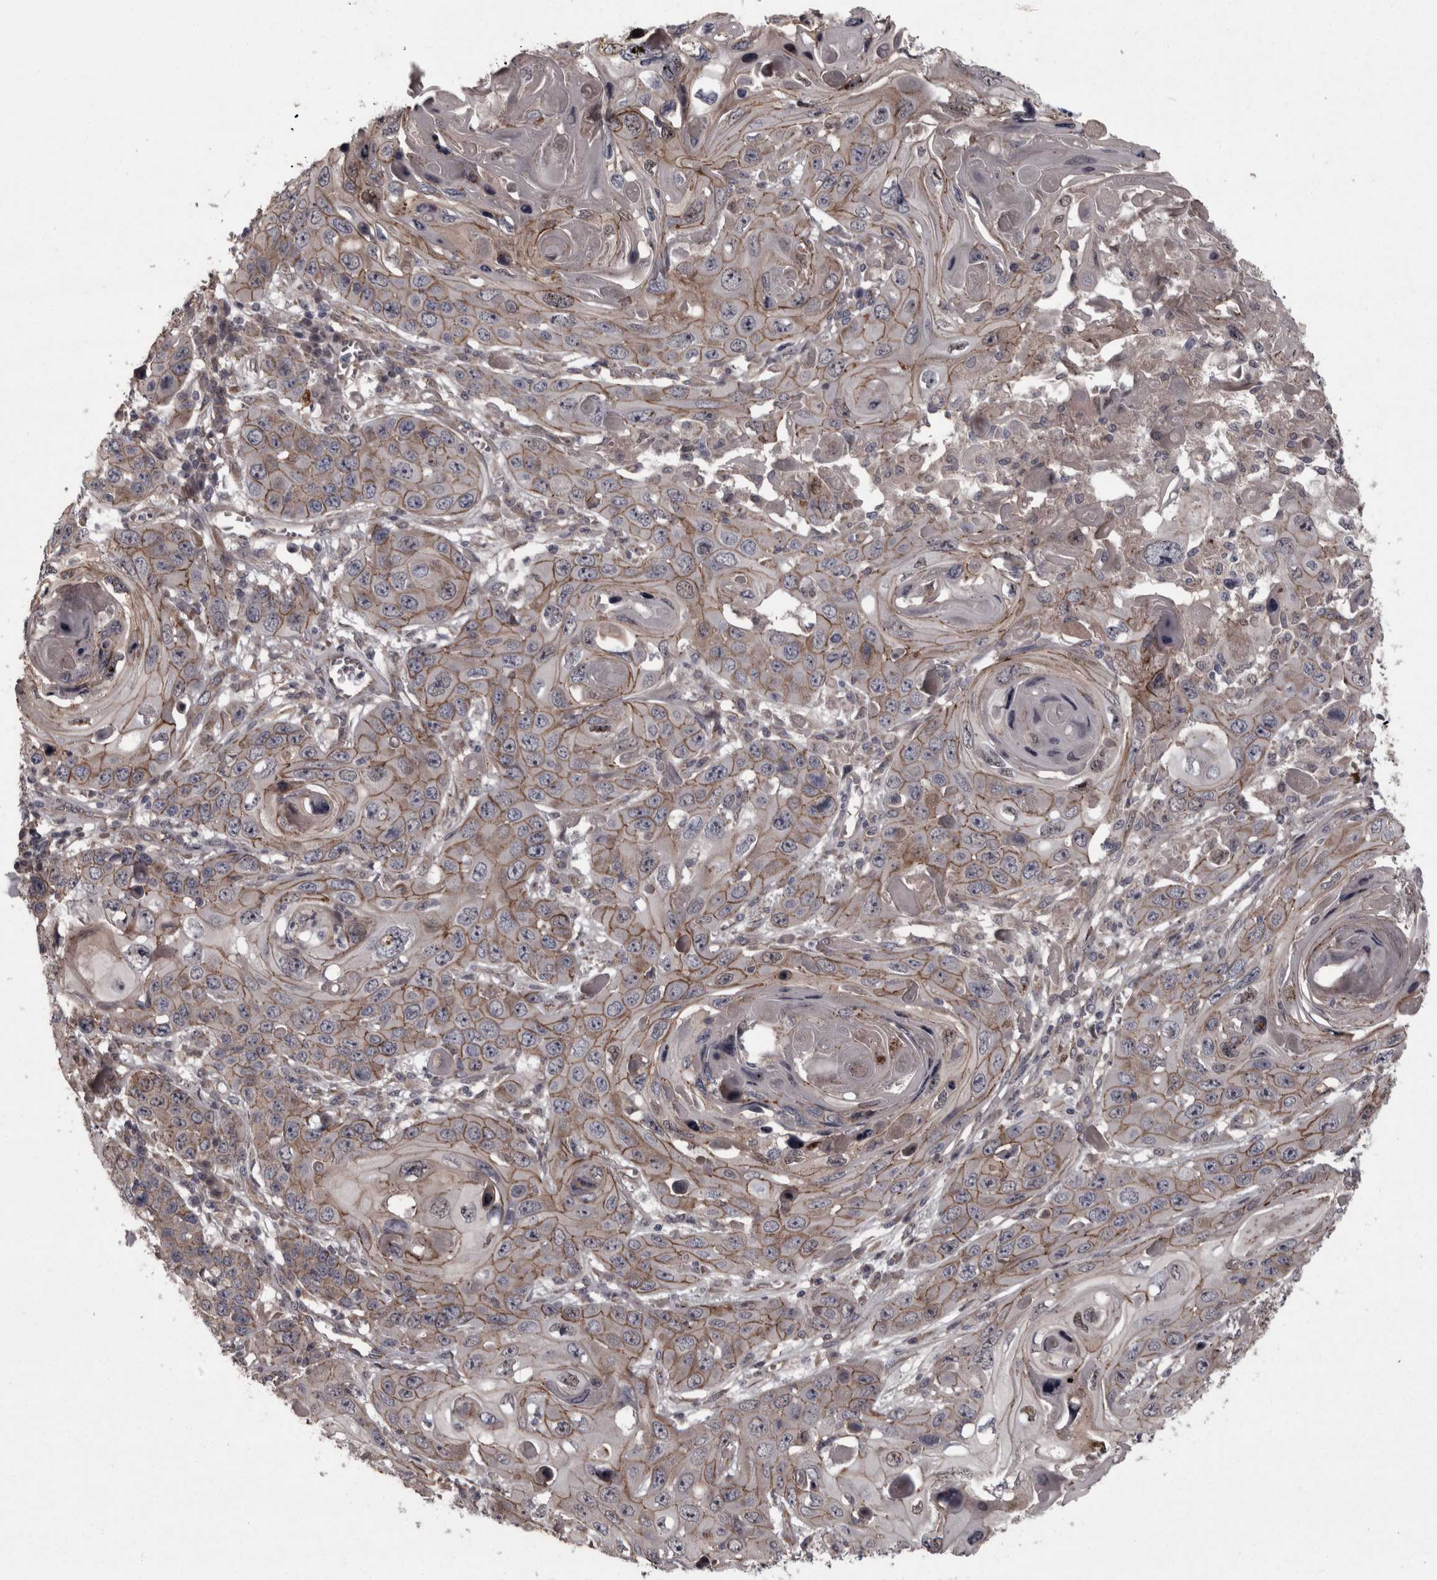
{"staining": {"intensity": "moderate", "quantity": ">75%", "location": "cytoplasmic/membranous"}, "tissue": "skin cancer", "cell_type": "Tumor cells", "image_type": "cancer", "snomed": [{"axis": "morphology", "description": "Squamous cell carcinoma, NOS"}, {"axis": "topography", "description": "Skin"}], "caption": "Immunohistochemical staining of human skin cancer (squamous cell carcinoma) exhibits medium levels of moderate cytoplasmic/membranous protein staining in approximately >75% of tumor cells. The staining is performed using DAB (3,3'-diaminobenzidine) brown chromogen to label protein expression. The nuclei are counter-stained blue using hematoxylin.", "gene": "PCDH17", "patient": {"sex": "male", "age": 55}}